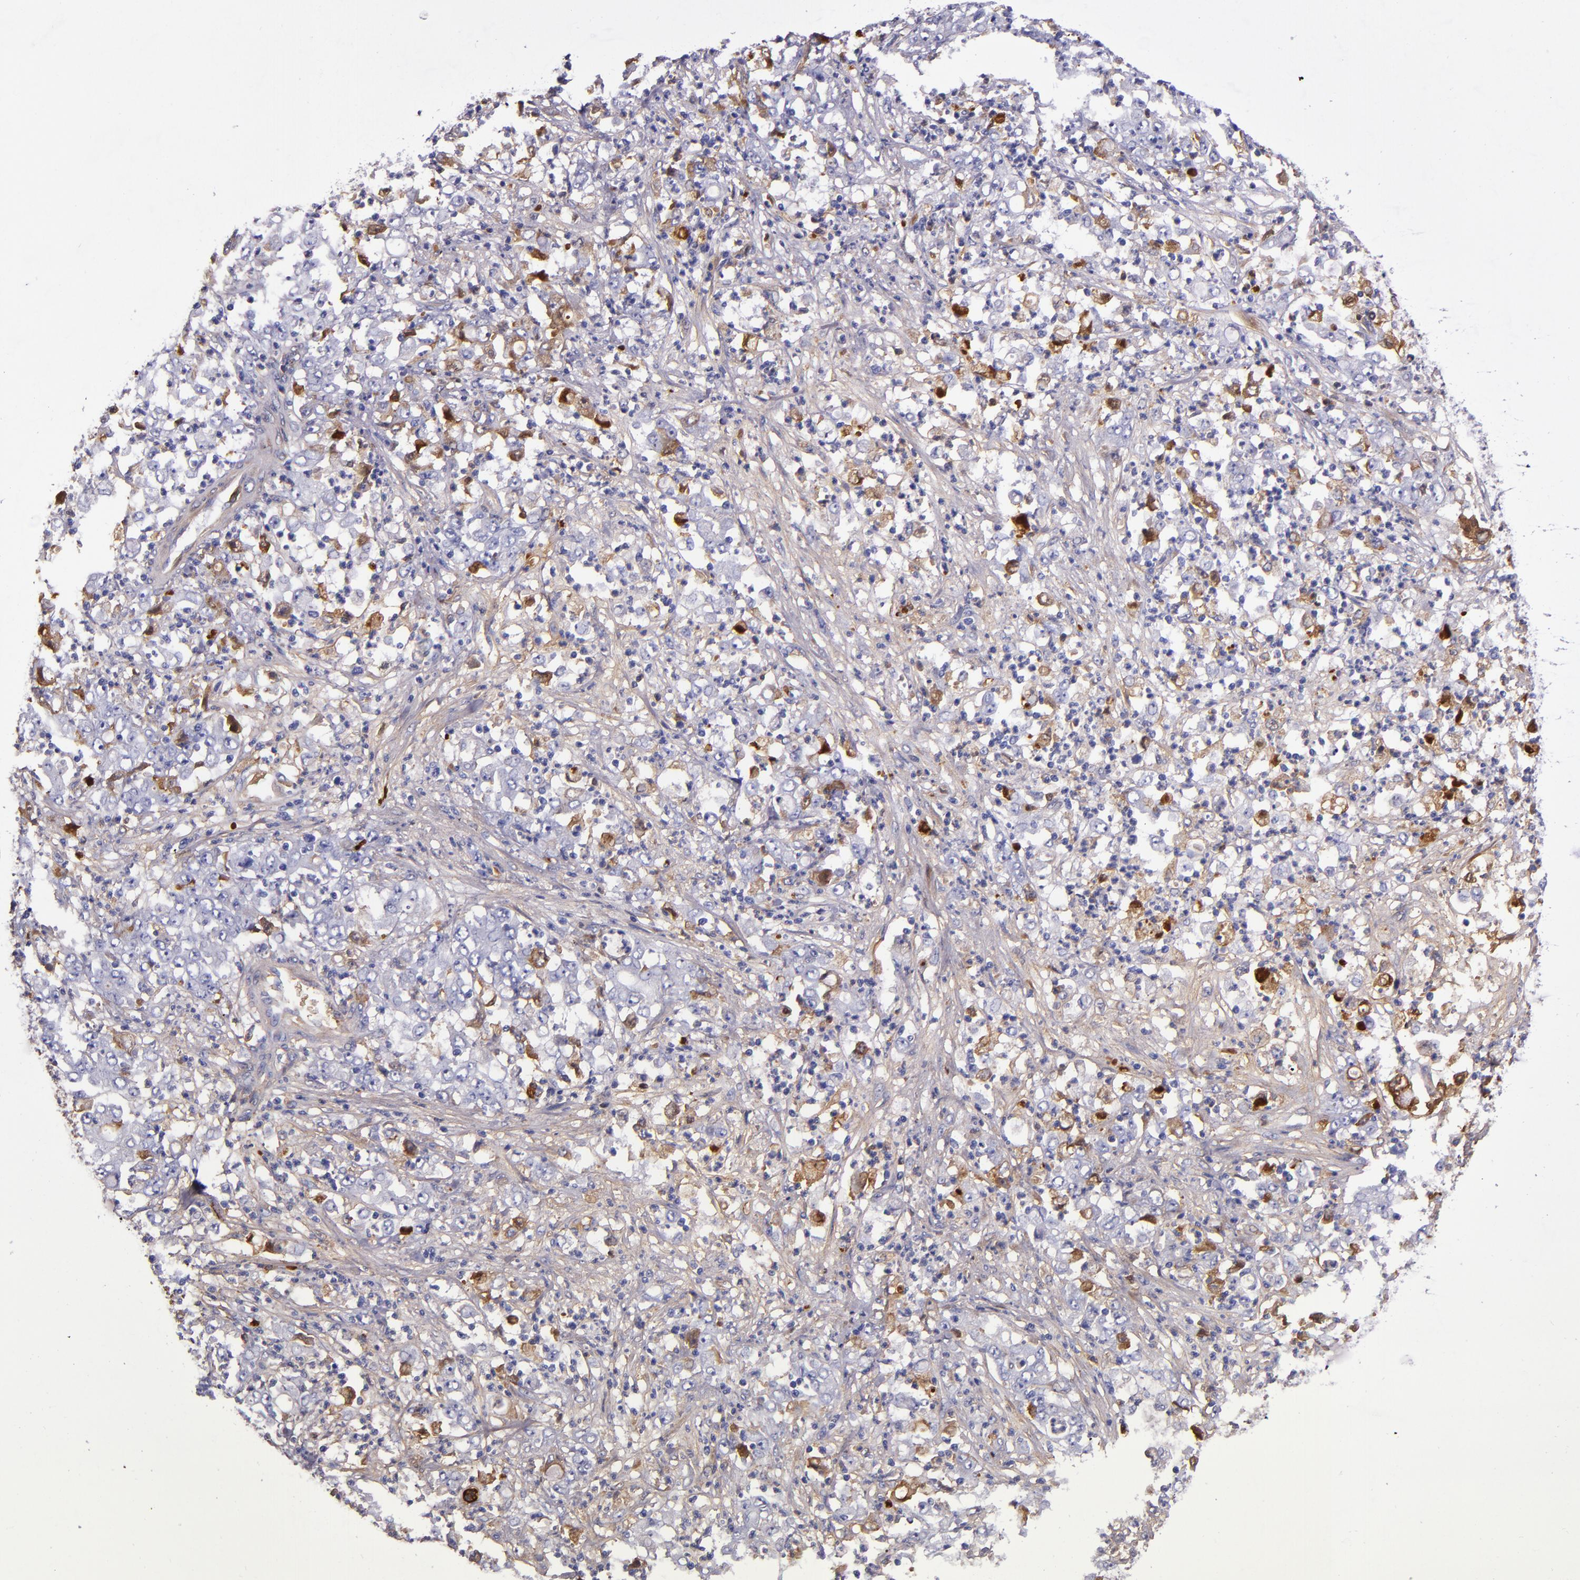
{"staining": {"intensity": "moderate", "quantity": "<25%", "location": "cytoplasmic/membranous"}, "tissue": "stomach cancer", "cell_type": "Tumor cells", "image_type": "cancer", "snomed": [{"axis": "morphology", "description": "Adenocarcinoma, NOS"}, {"axis": "topography", "description": "Stomach, lower"}], "caption": "This is an image of immunohistochemistry staining of adenocarcinoma (stomach), which shows moderate expression in the cytoplasmic/membranous of tumor cells.", "gene": "CLEC3B", "patient": {"sex": "female", "age": 71}}